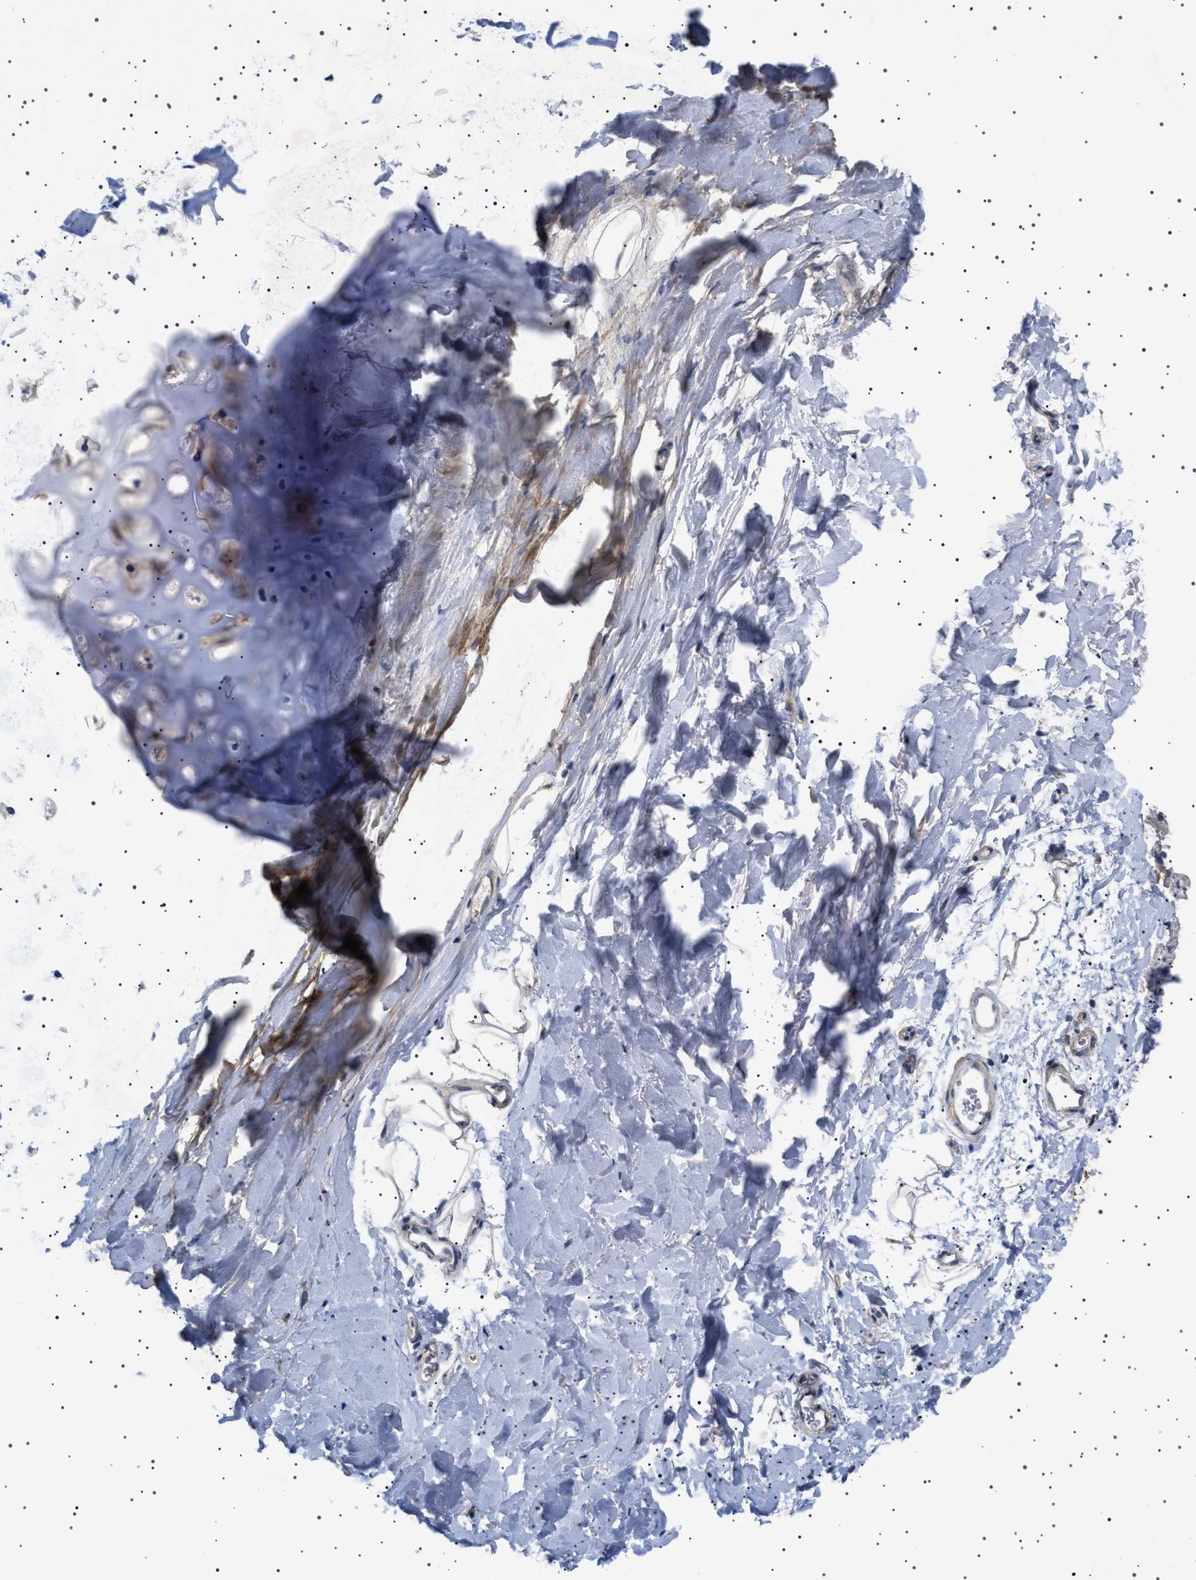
{"staining": {"intensity": "weak", "quantity": ">75%", "location": "cytoplasmic/membranous"}, "tissue": "adipose tissue", "cell_type": "Adipocytes", "image_type": "normal", "snomed": [{"axis": "morphology", "description": "Normal tissue, NOS"}, {"axis": "topography", "description": "Cartilage tissue"}, {"axis": "topography", "description": "Bronchus"}], "caption": "Immunohistochemistry of benign human adipose tissue exhibits low levels of weak cytoplasmic/membranous expression in about >75% of adipocytes. (brown staining indicates protein expression, while blue staining denotes nuclei).", "gene": "HTR1A", "patient": {"sex": "female", "age": 53}}